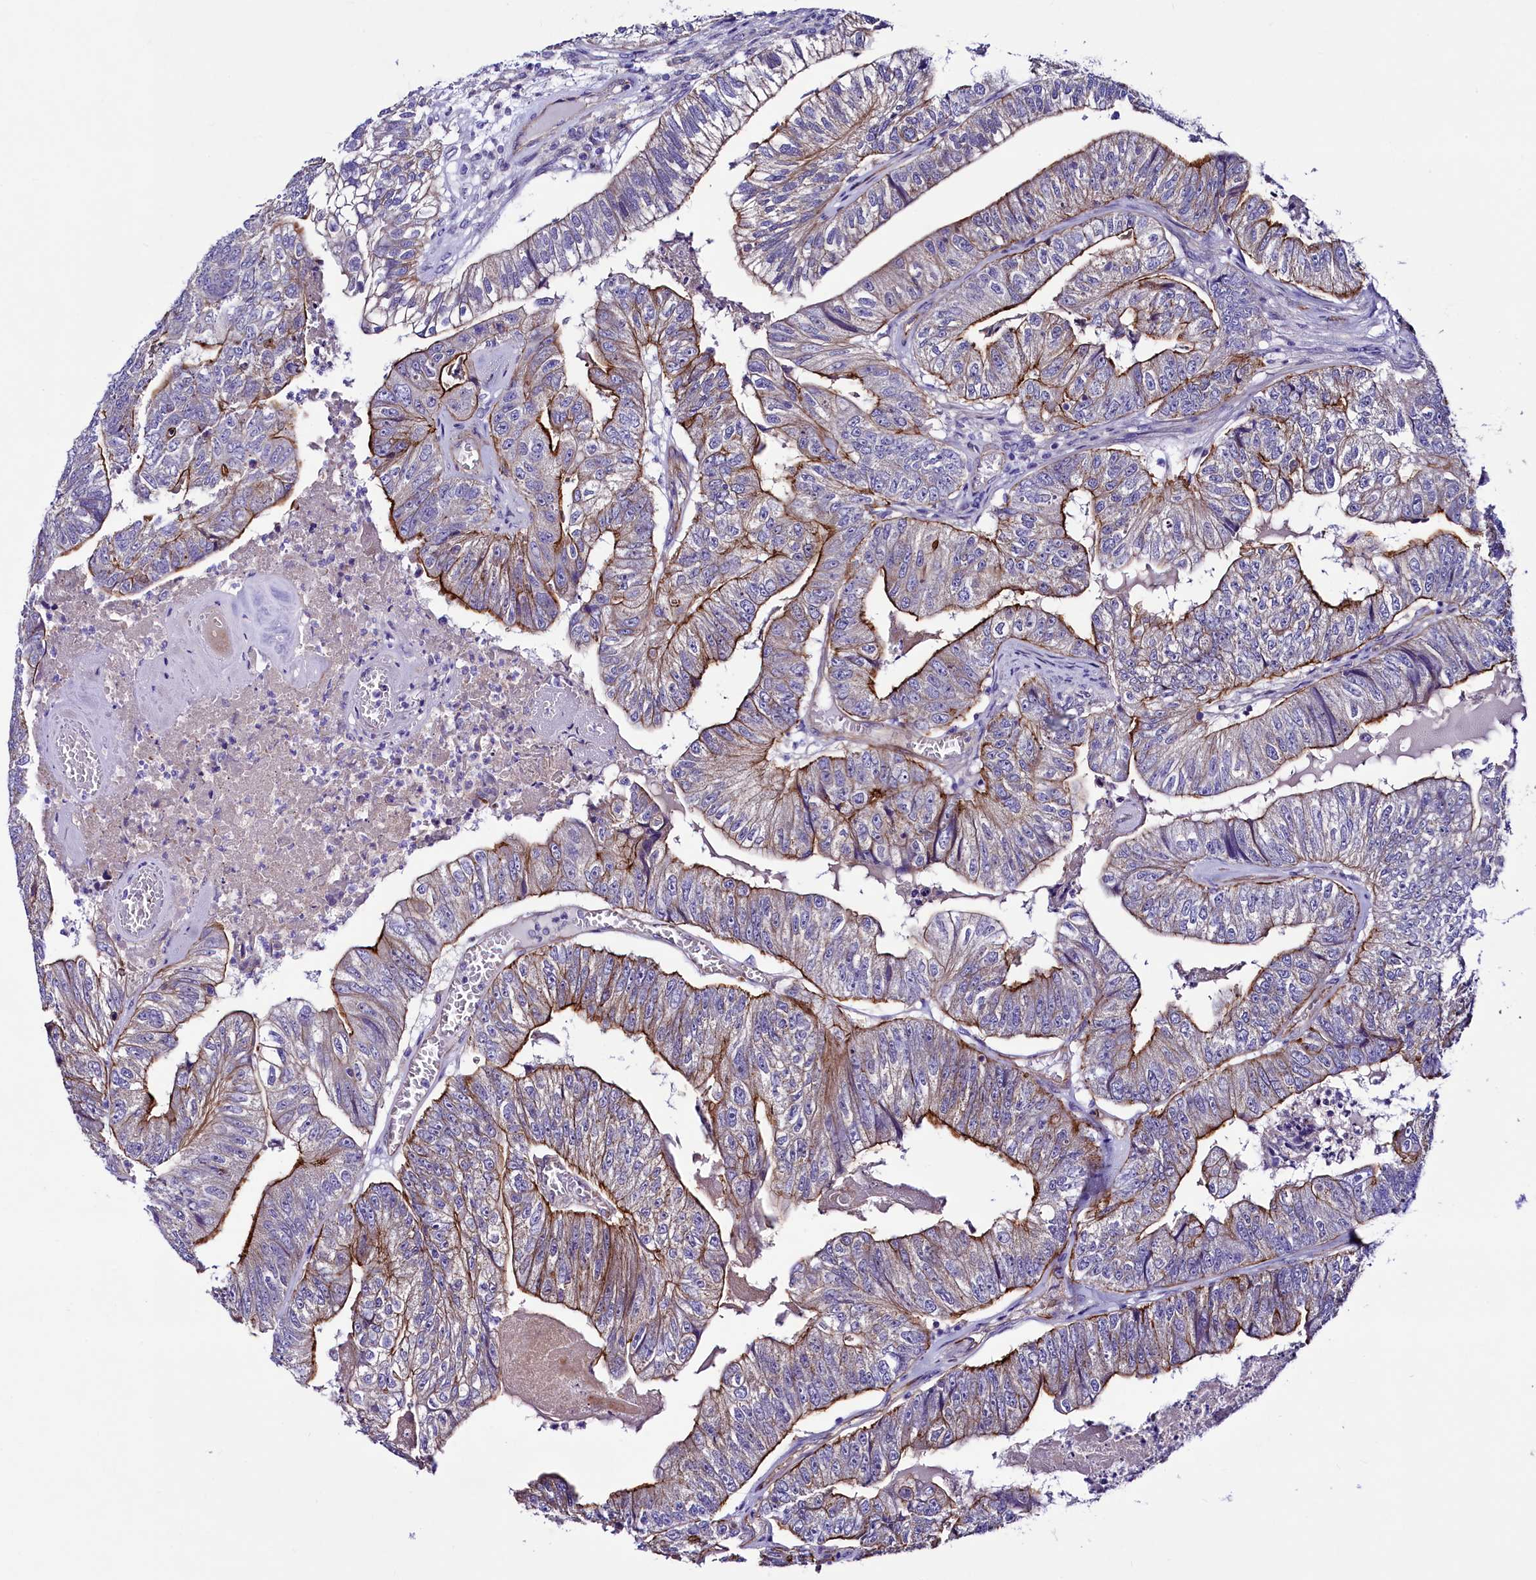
{"staining": {"intensity": "strong", "quantity": "25%-75%", "location": "cytoplasmic/membranous"}, "tissue": "colorectal cancer", "cell_type": "Tumor cells", "image_type": "cancer", "snomed": [{"axis": "morphology", "description": "Adenocarcinoma, NOS"}, {"axis": "topography", "description": "Colon"}], "caption": "Protein staining of colorectal adenocarcinoma tissue displays strong cytoplasmic/membranous staining in approximately 25%-75% of tumor cells.", "gene": "SLF1", "patient": {"sex": "female", "age": 67}}